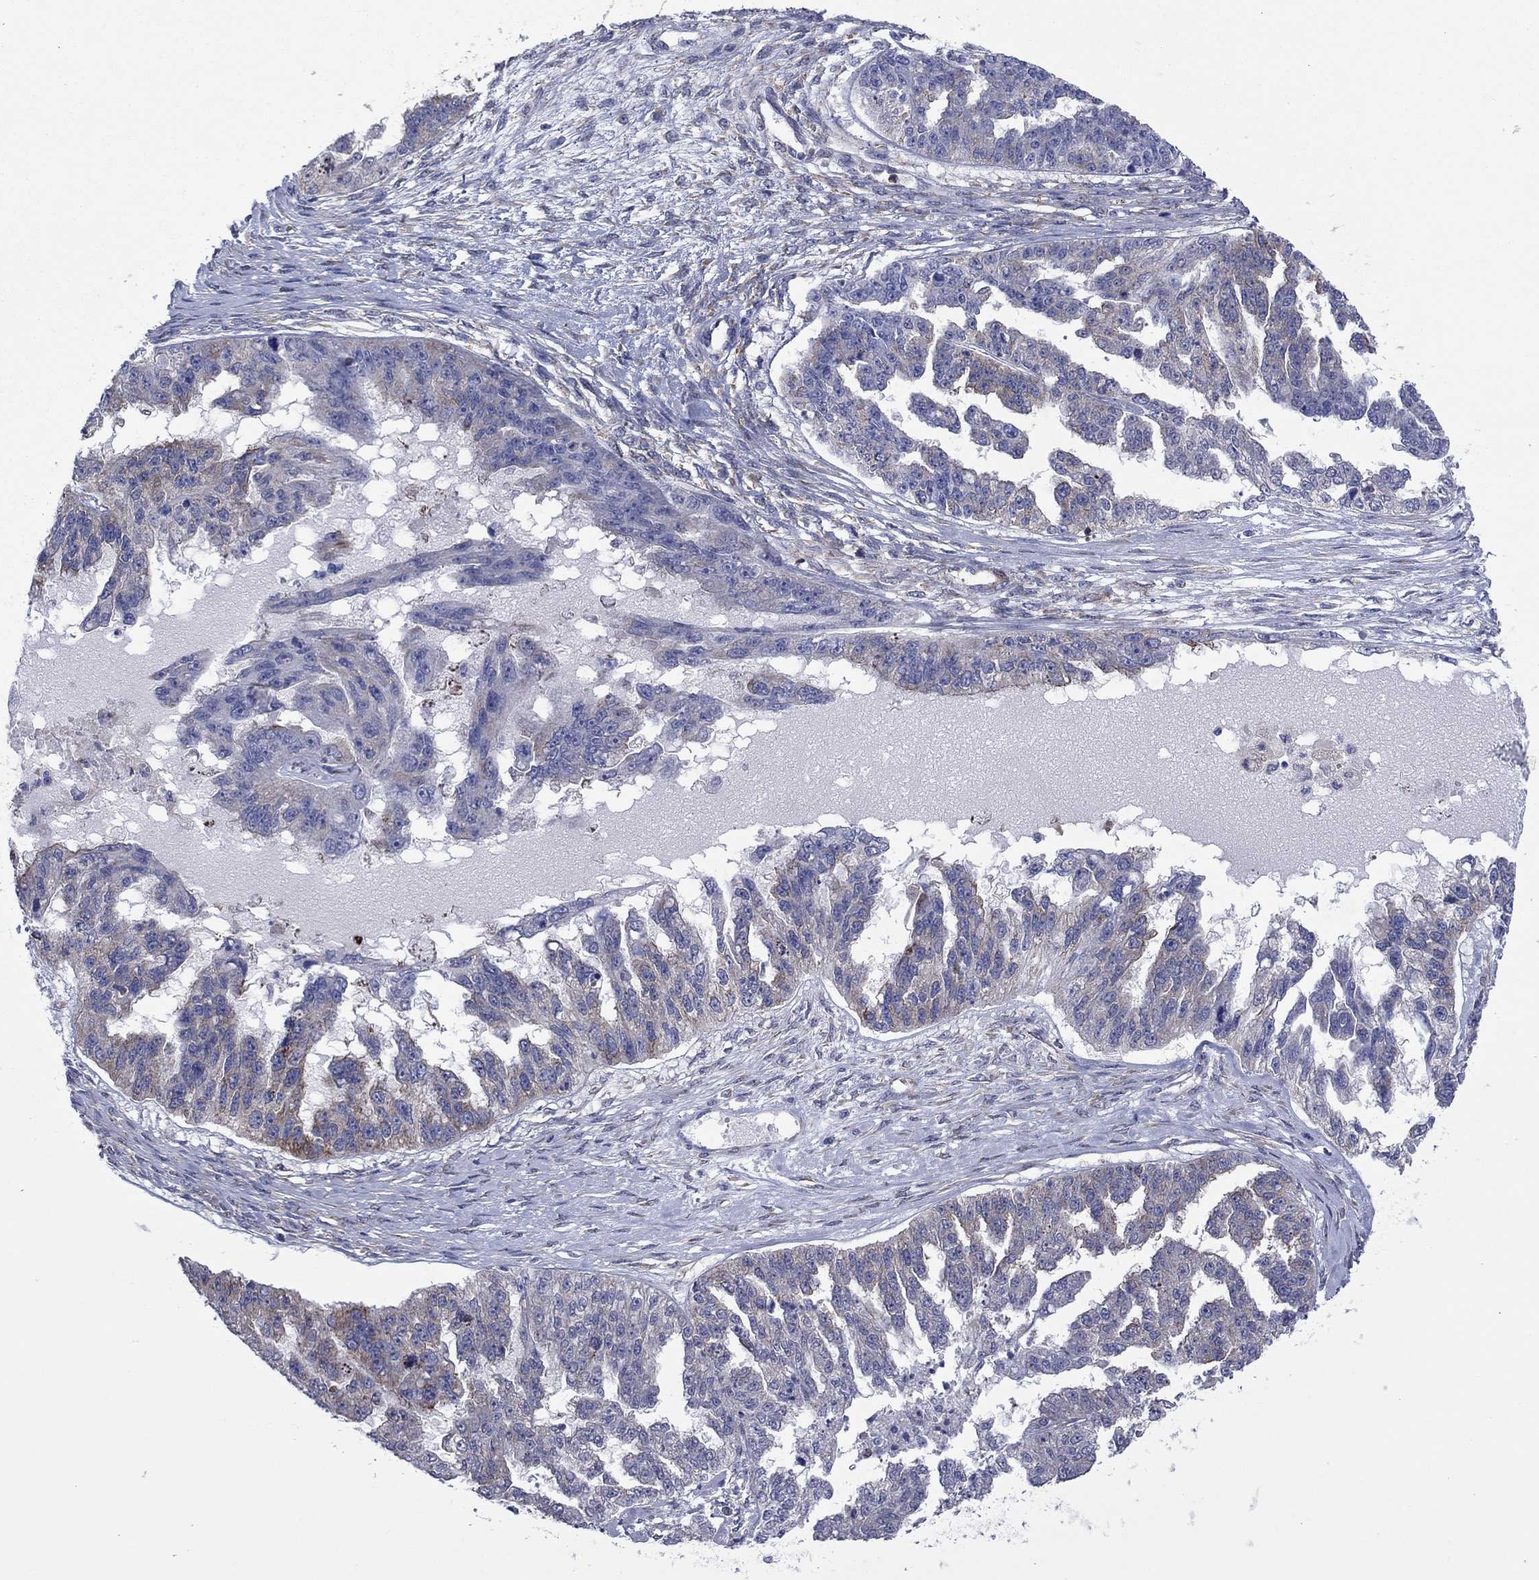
{"staining": {"intensity": "moderate", "quantity": "<25%", "location": "cytoplasmic/membranous"}, "tissue": "ovarian cancer", "cell_type": "Tumor cells", "image_type": "cancer", "snomed": [{"axis": "morphology", "description": "Cystadenocarcinoma, serous, NOS"}, {"axis": "topography", "description": "Ovary"}], "caption": "The photomicrograph reveals staining of ovarian serous cystadenocarcinoma, revealing moderate cytoplasmic/membranous protein expression (brown color) within tumor cells.", "gene": "GPR155", "patient": {"sex": "female", "age": 58}}